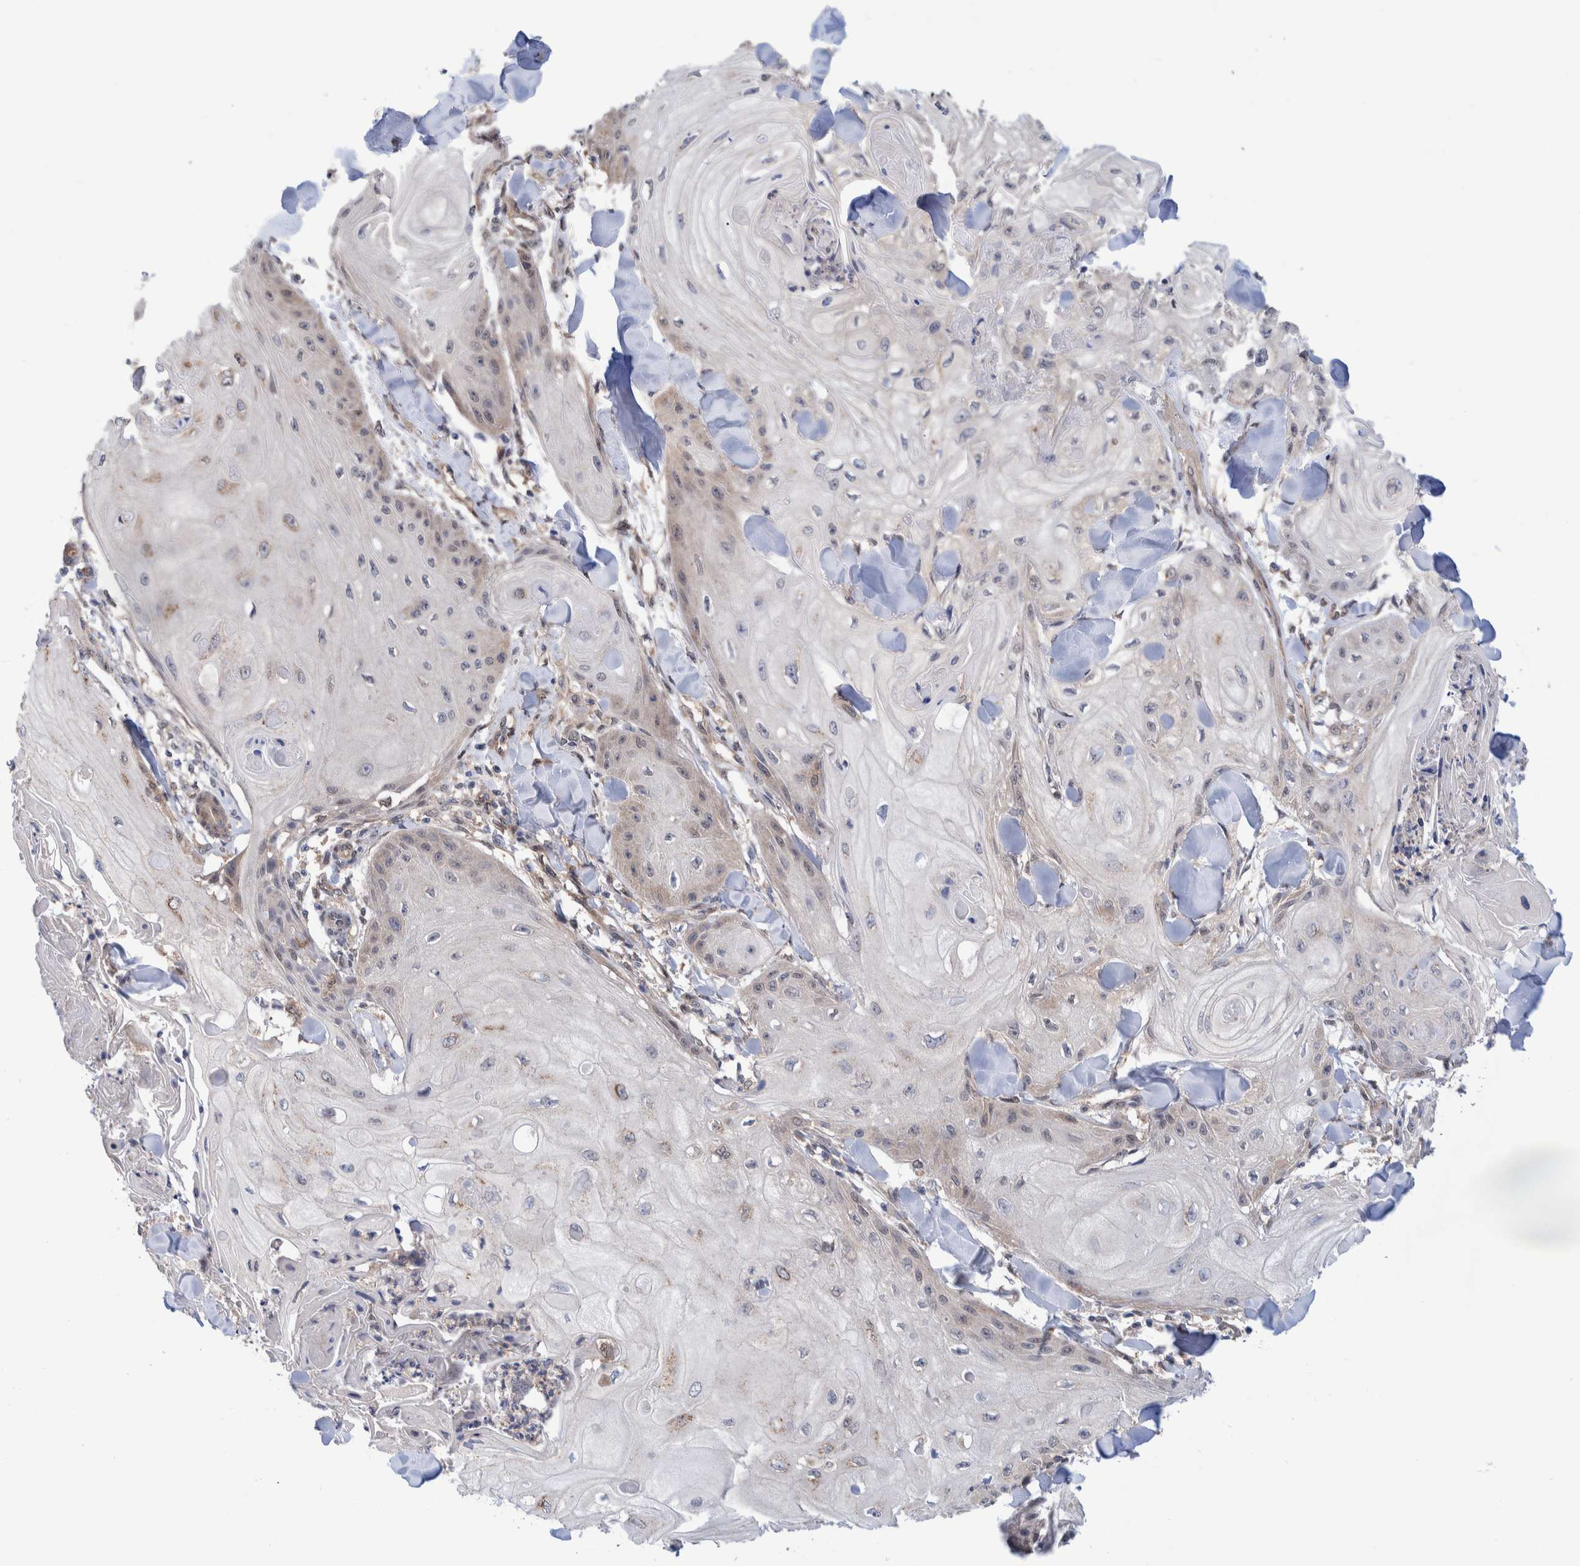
{"staining": {"intensity": "weak", "quantity": "<25%", "location": "nuclear"}, "tissue": "skin cancer", "cell_type": "Tumor cells", "image_type": "cancer", "snomed": [{"axis": "morphology", "description": "Squamous cell carcinoma, NOS"}, {"axis": "topography", "description": "Skin"}], "caption": "A high-resolution micrograph shows immunohistochemistry (IHC) staining of skin cancer (squamous cell carcinoma), which shows no significant positivity in tumor cells. The staining was performed using DAB (3,3'-diaminobenzidine) to visualize the protein expression in brown, while the nuclei were stained in blue with hematoxylin (Magnification: 20x).", "gene": "PFAS", "patient": {"sex": "male", "age": 74}}